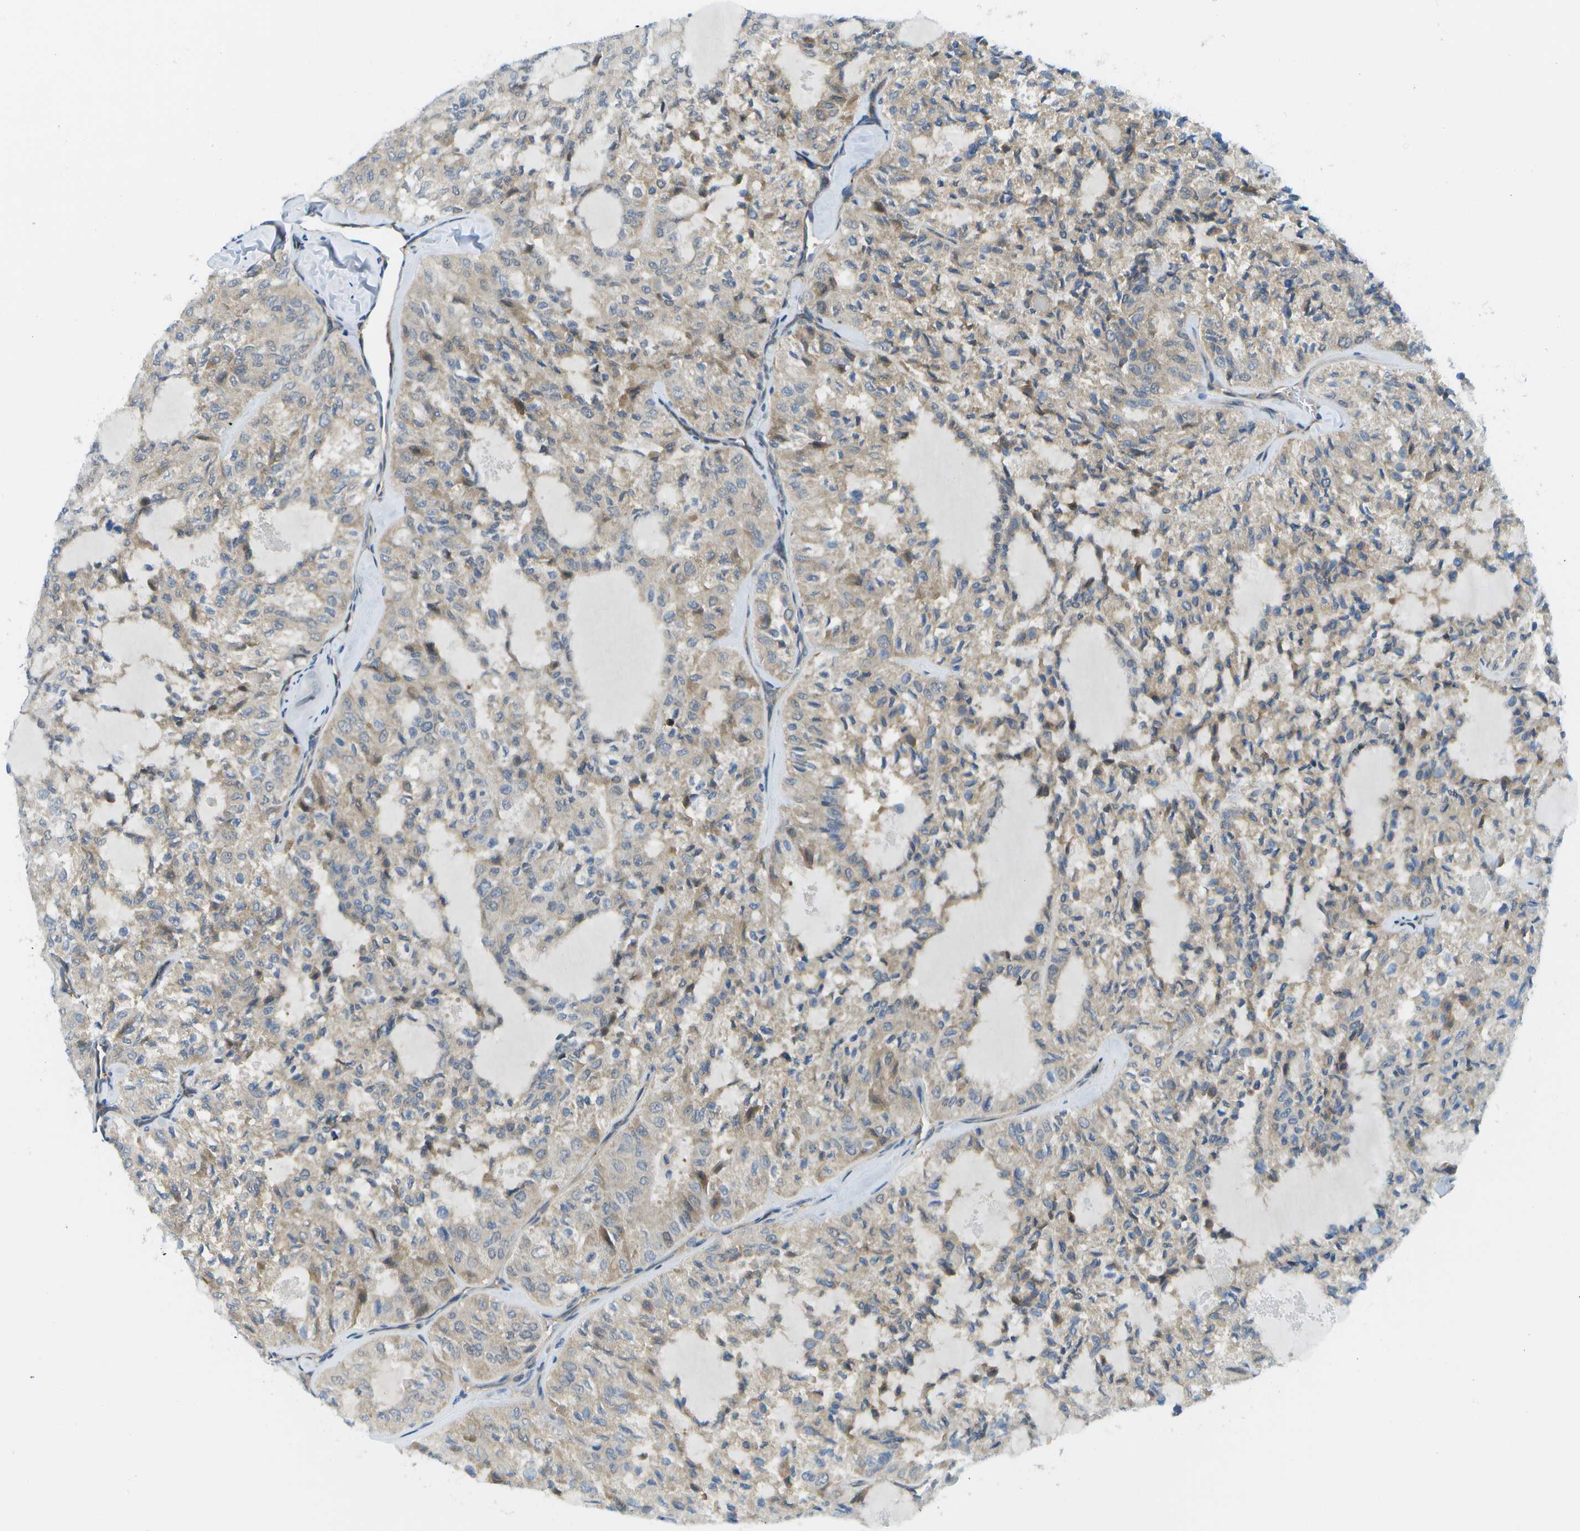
{"staining": {"intensity": "weak", "quantity": ">75%", "location": "cytoplasmic/membranous"}, "tissue": "thyroid cancer", "cell_type": "Tumor cells", "image_type": "cancer", "snomed": [{"axis": "morphology", "description": "Follicular adenoma carcinoma, NOS"}, {"axis": "topography", "description": "Thyroid gland"}], "caption": "An image of human follicular adenoma carcinoma (thyroid) stained for a protein reveals weak cytoplasmic/membranous brown staining in tumor cells. The staining is performed using DAB (3,3'-diaminobenzidine) brown chromogen to label protein expression. The nuclei are counter-stained blue using hematoxylin.", "gene": "KIAA0040", "patient": {"sex": "male", "age": 75}}